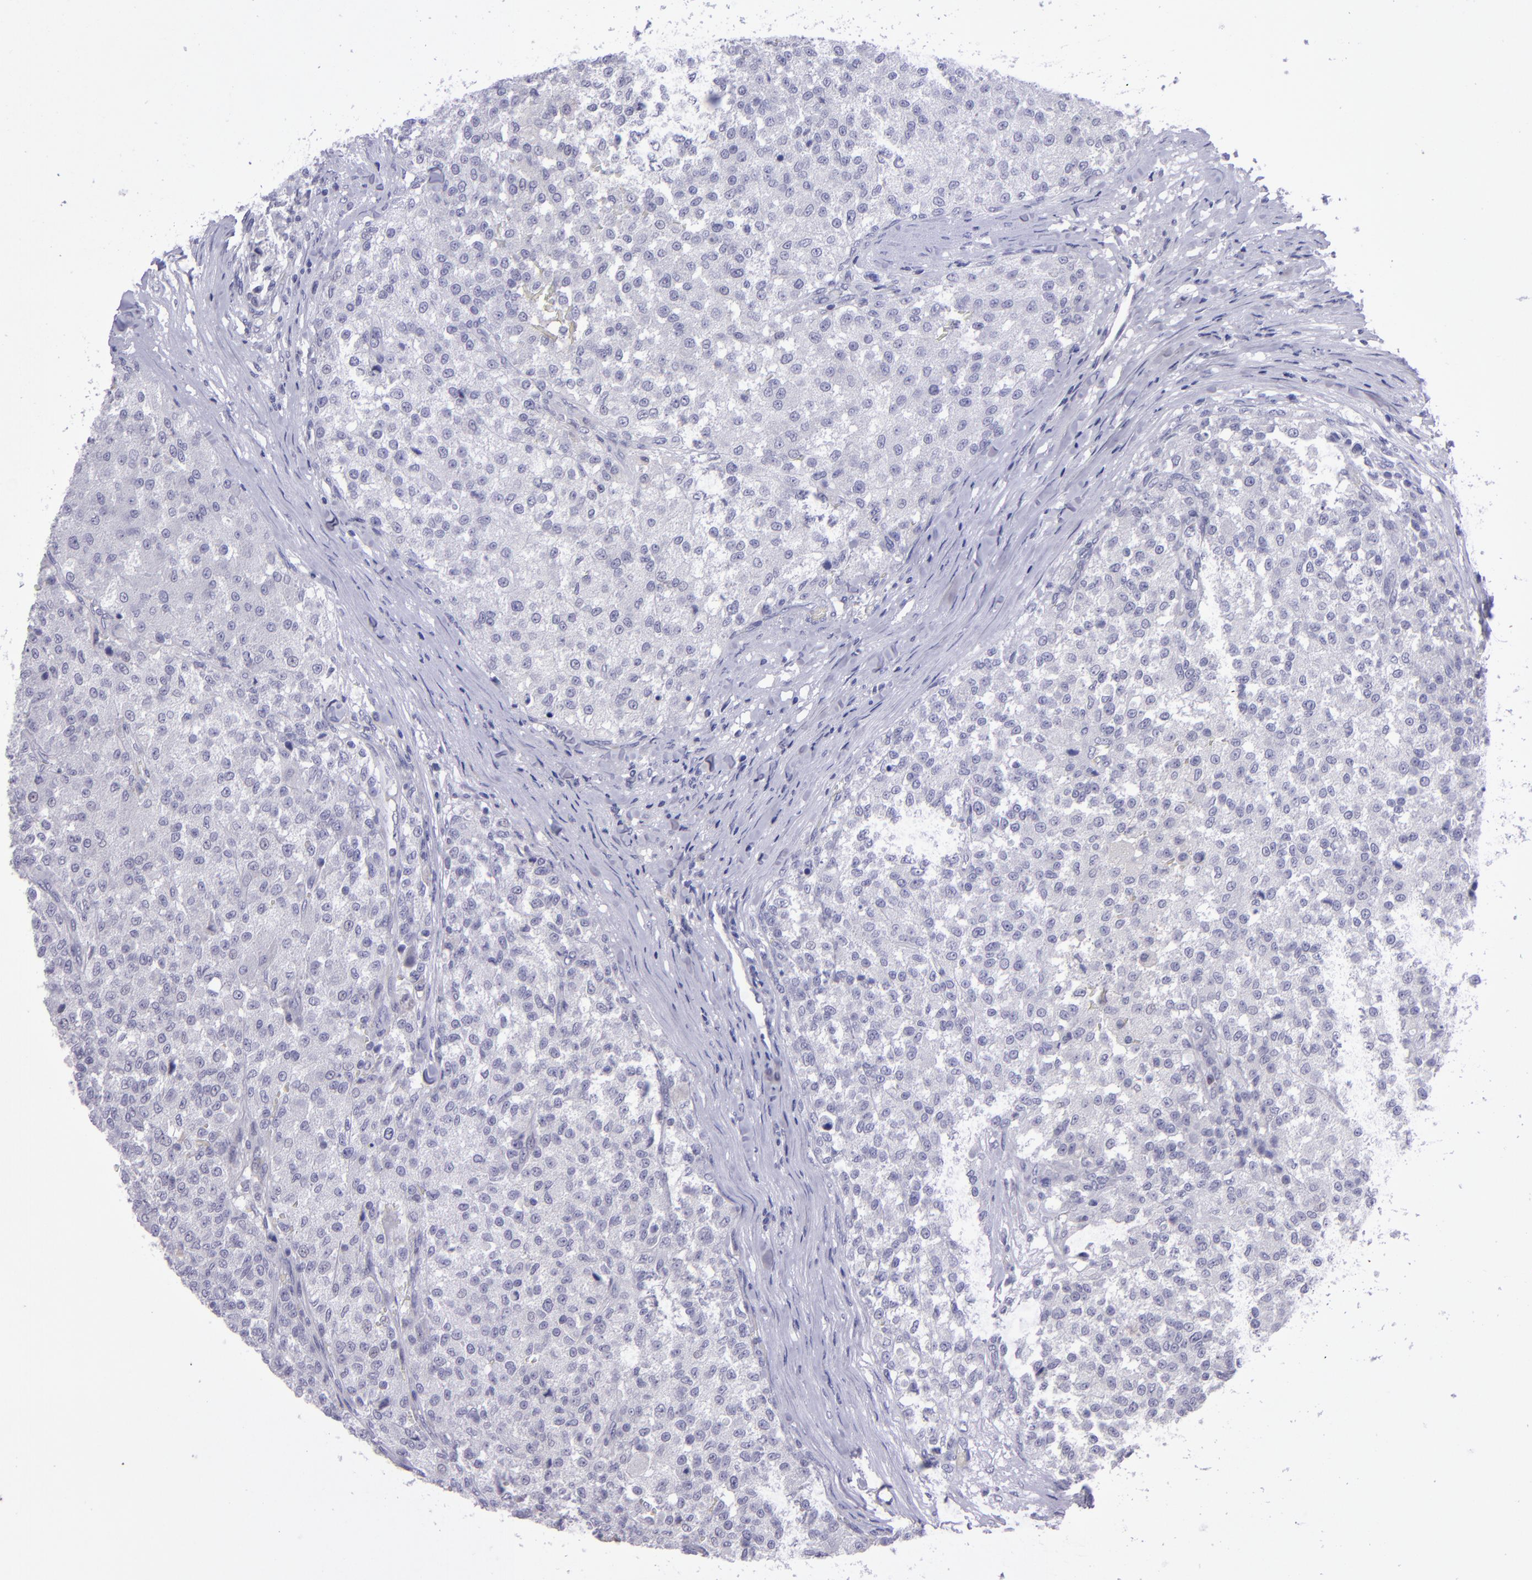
{"staining": {"intensity": "negative", "quantity": "none", "location": "none"}, "tissue": "testis cancer", "cell_type": "Tumor cells", "image_type": "cancer", "snomed": [{"axis": "morphology", "description": "Seminoma, NOS"}, {"axis": "topography", "description": "Testis"}], "caption": "Testis cancer stained for a protein using IHC shows no positivity tumor cells.", "gene": "POU2F2", "patient": {"sex": "male", "age": 59}}